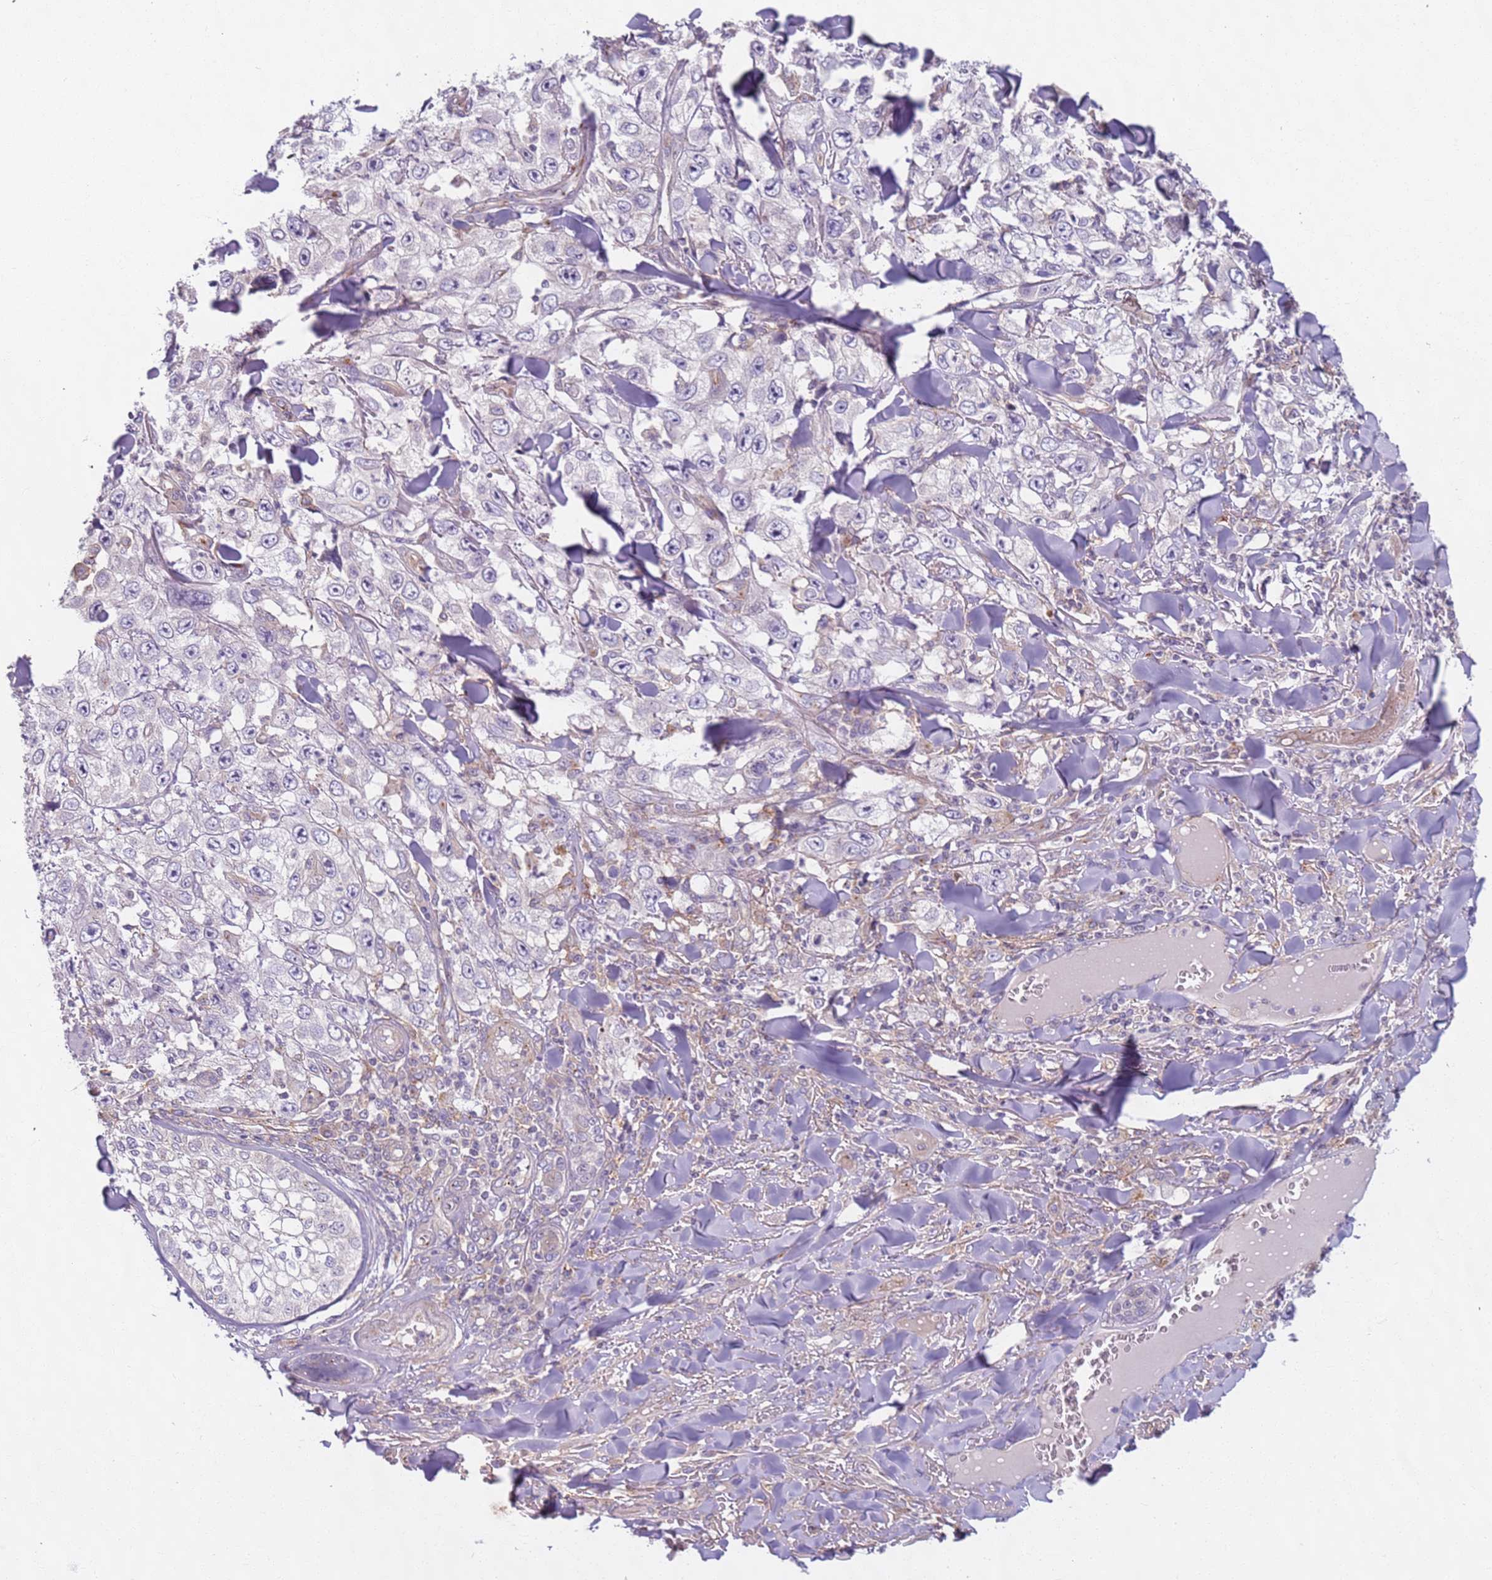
{"staining": {"intensity": "negative", "quantity": "none", "location": "none"}, "tissue": "skin cancer", "cell_type": "Tumor cells", "image_type": "cancer", "snomed": [{"axis": "morphology", "description": "Squamous cell carcinoma, NOS"}, {"axis": "topography", "description": "Skin"}], "caption": "Squamous cell carcinoma (skin) was stained to show a protein in brown. There is no significant staining in tumor cells. (Brightfield microscopy of DAB (3,3'-diaminobenzidine) immunohistochemistry (IHC) at high magnification).", "gene": "AKTIP", "patient": {"sex": "male", "age": 82}}